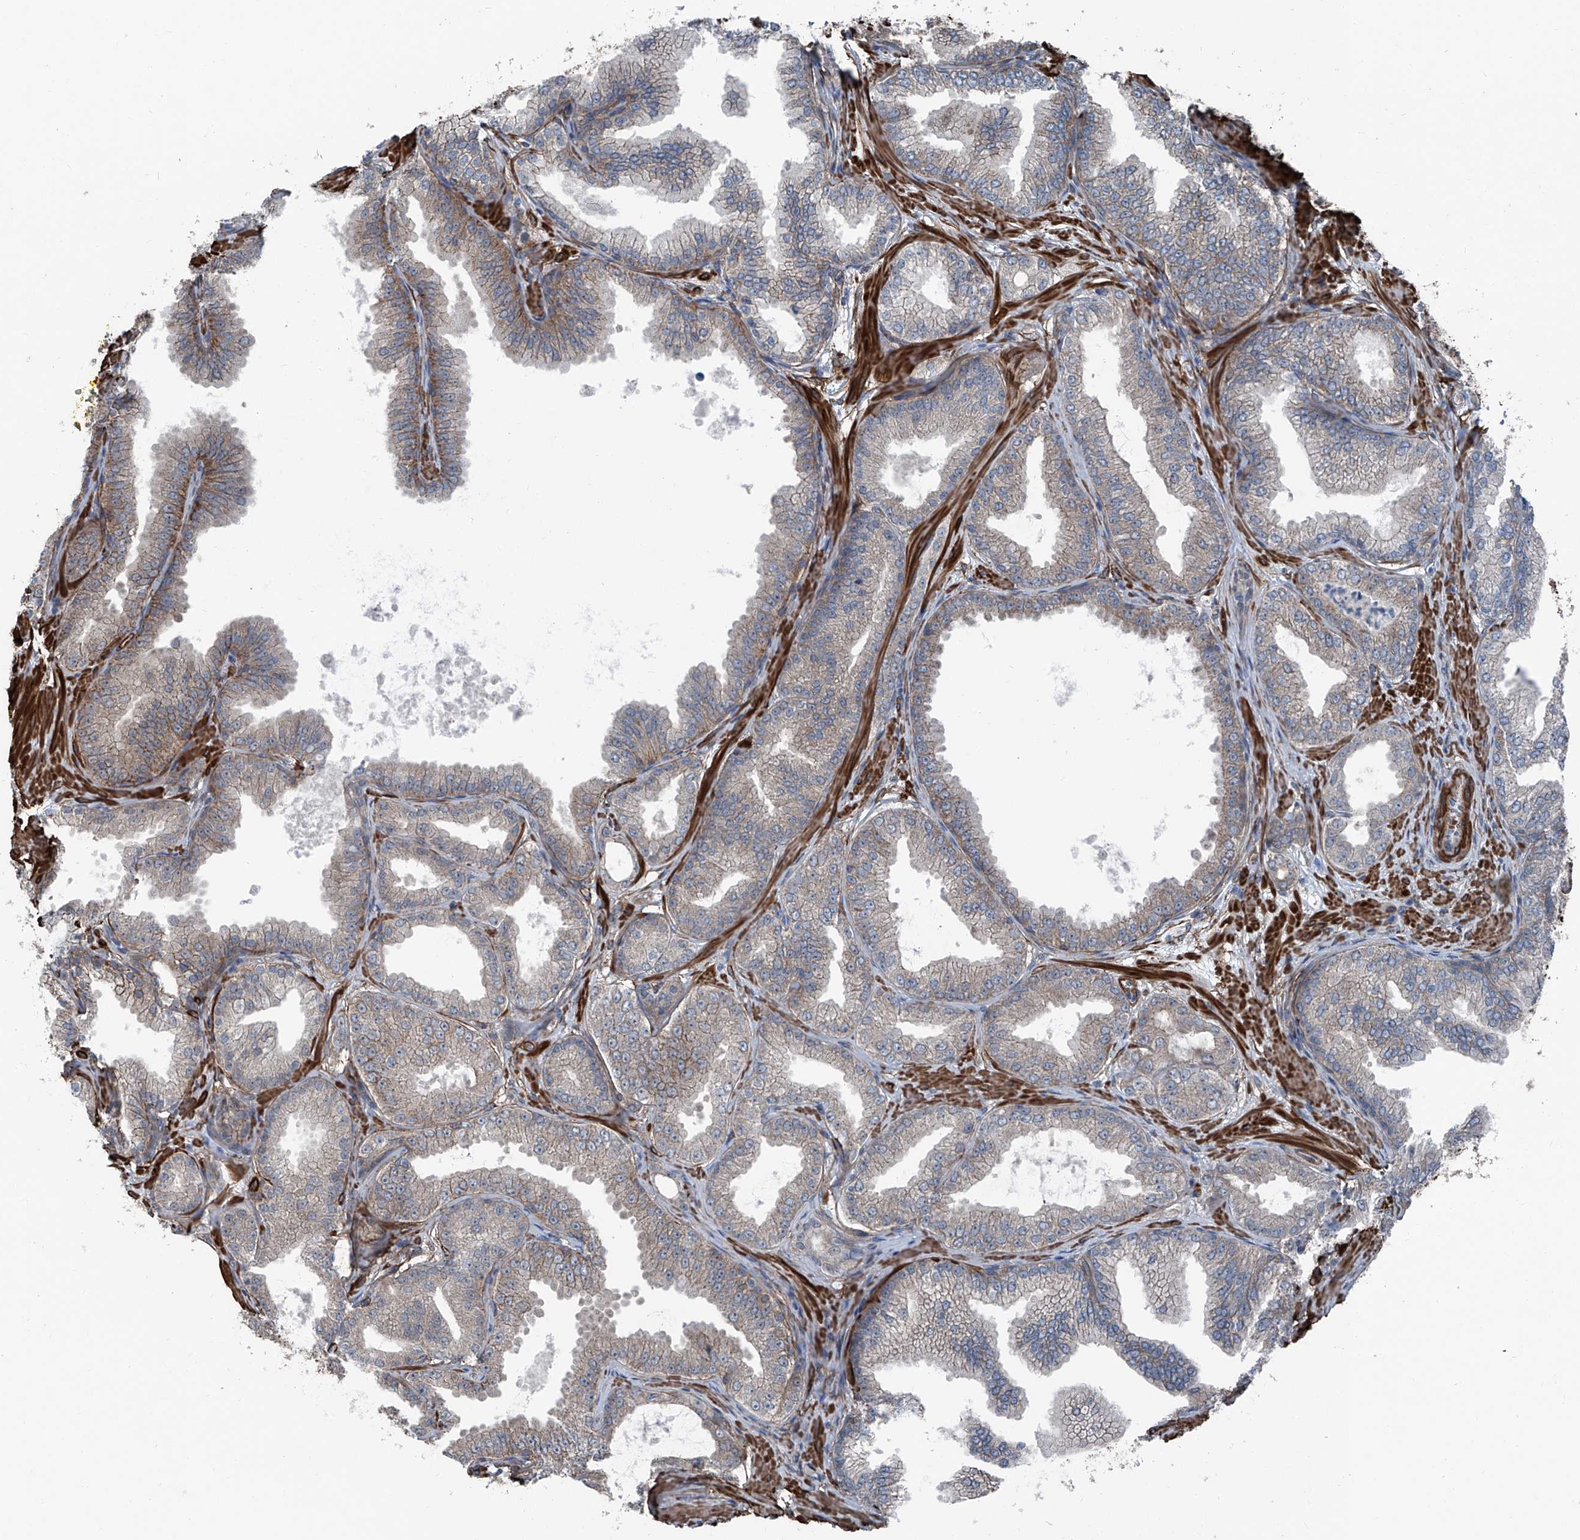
{"staining": {"intensity": "weak", "quantity": "<25%", "location": "cytoplasmic/membranous"}, "tissue": "prostate cancer", "cell_type": "Tumor cells", "image_type": "cancer", "snomed": [{"axis": "morphology", "description": "Adenocarcinoma, Low grade"}, {"axis": "topography", "description": "Prostate"}], "caption": "A photomicrograph of human prostate cancer (adenocarcinoma (low-grade)) is negative for staining in tumor cells. (DAB IHC, high magnification).", "gene": "COA7", "patient": {"sex": "male", "age": 63}}